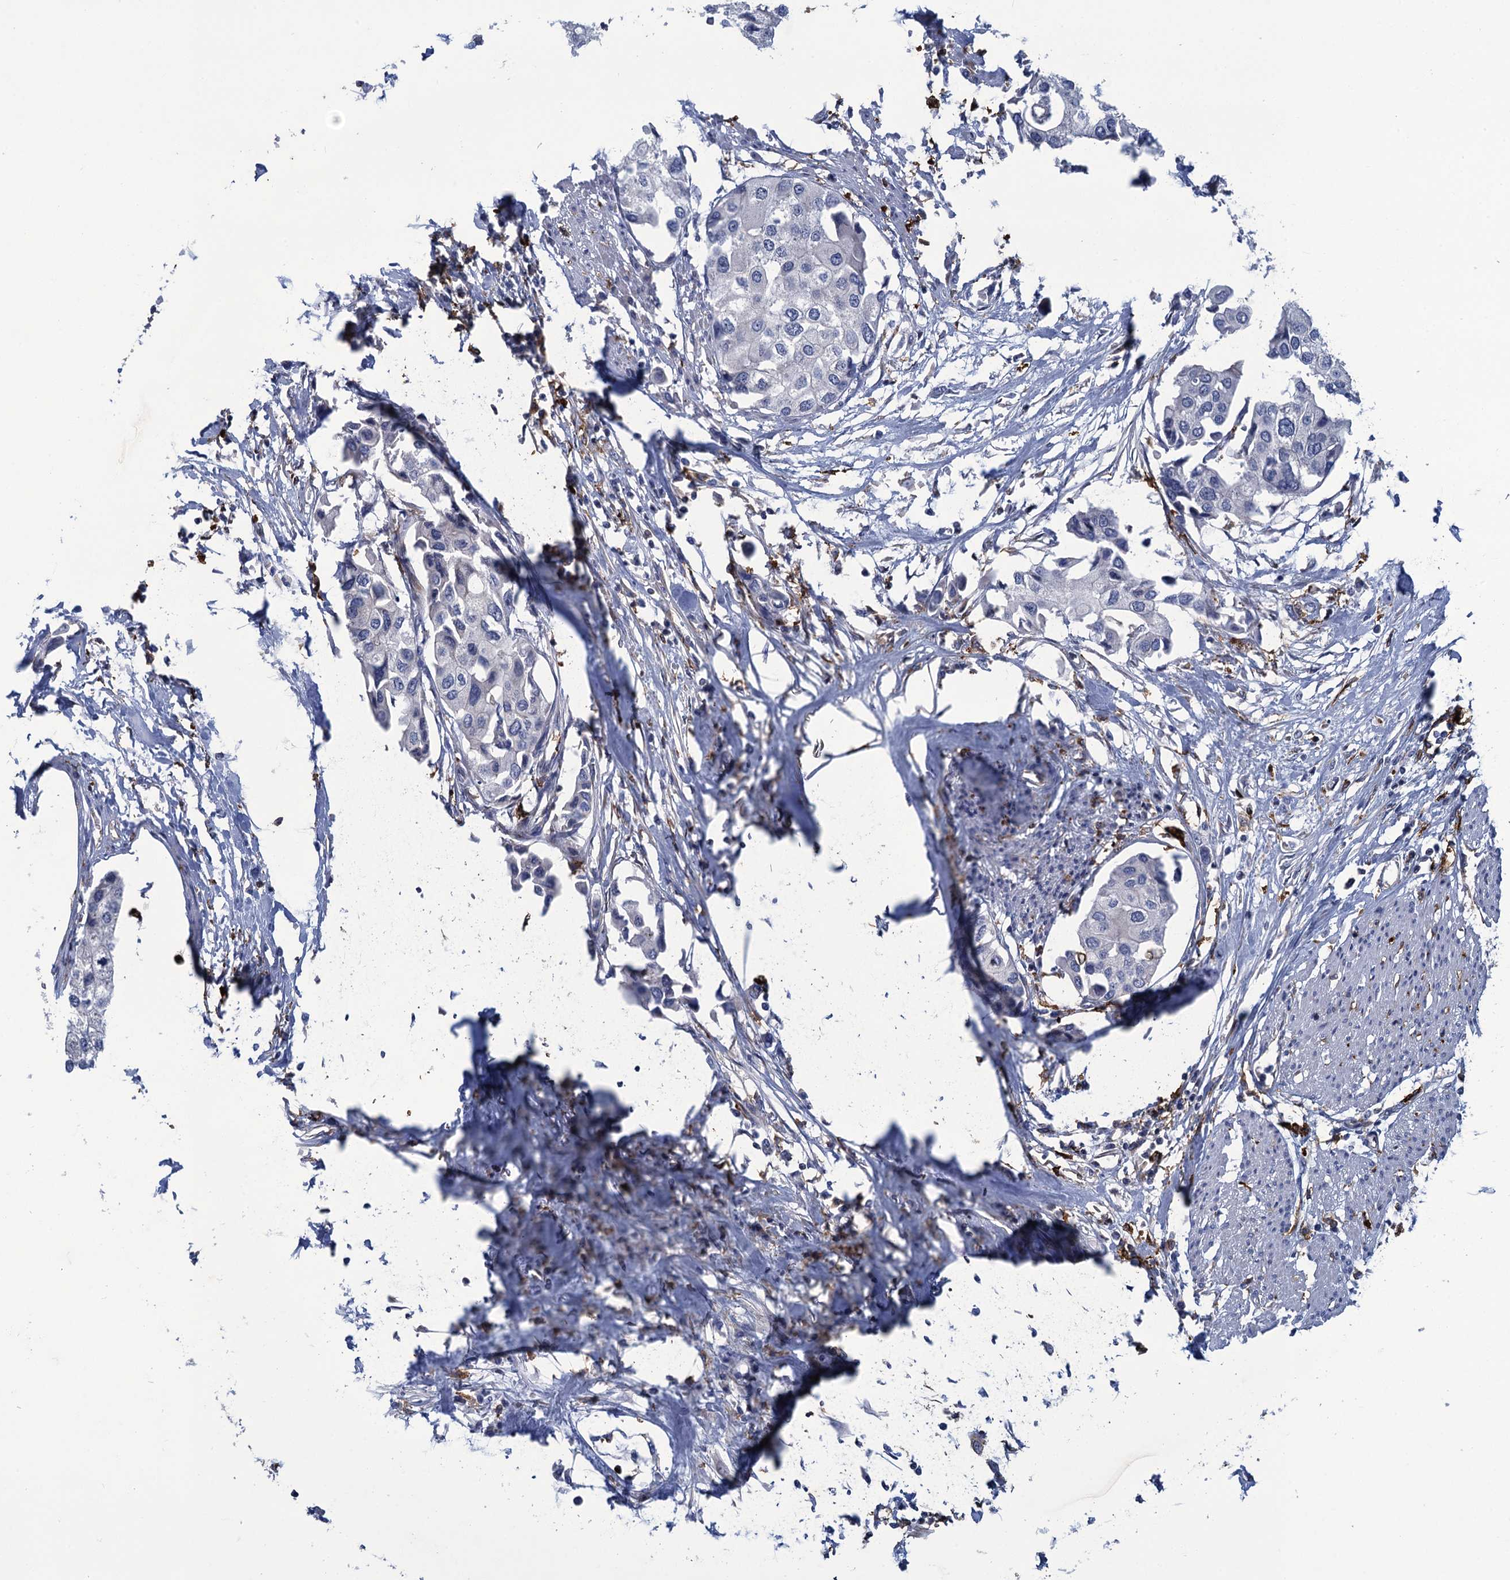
{"staining": {"intensity": "negative", "quantity": "none", "location": "none"}, "tissue": "urothelial cancer", "cell_type": "Tumor cells", "image_type": "cancer", "snomed": [{"axis": "morphology", "description": "Urothelial carcinoma, High grade"}, {"axis": "topography", "description": "Urinary bladder"}], "caption": "High magnification brightfield microscopy of urothelial cancer stained with DAB (brown) and counterstained with hematoxylin (blue): tumor cells show no significant expression.", "gene": "DNHD1", "patient": {"sex": "male", "age": 64}}